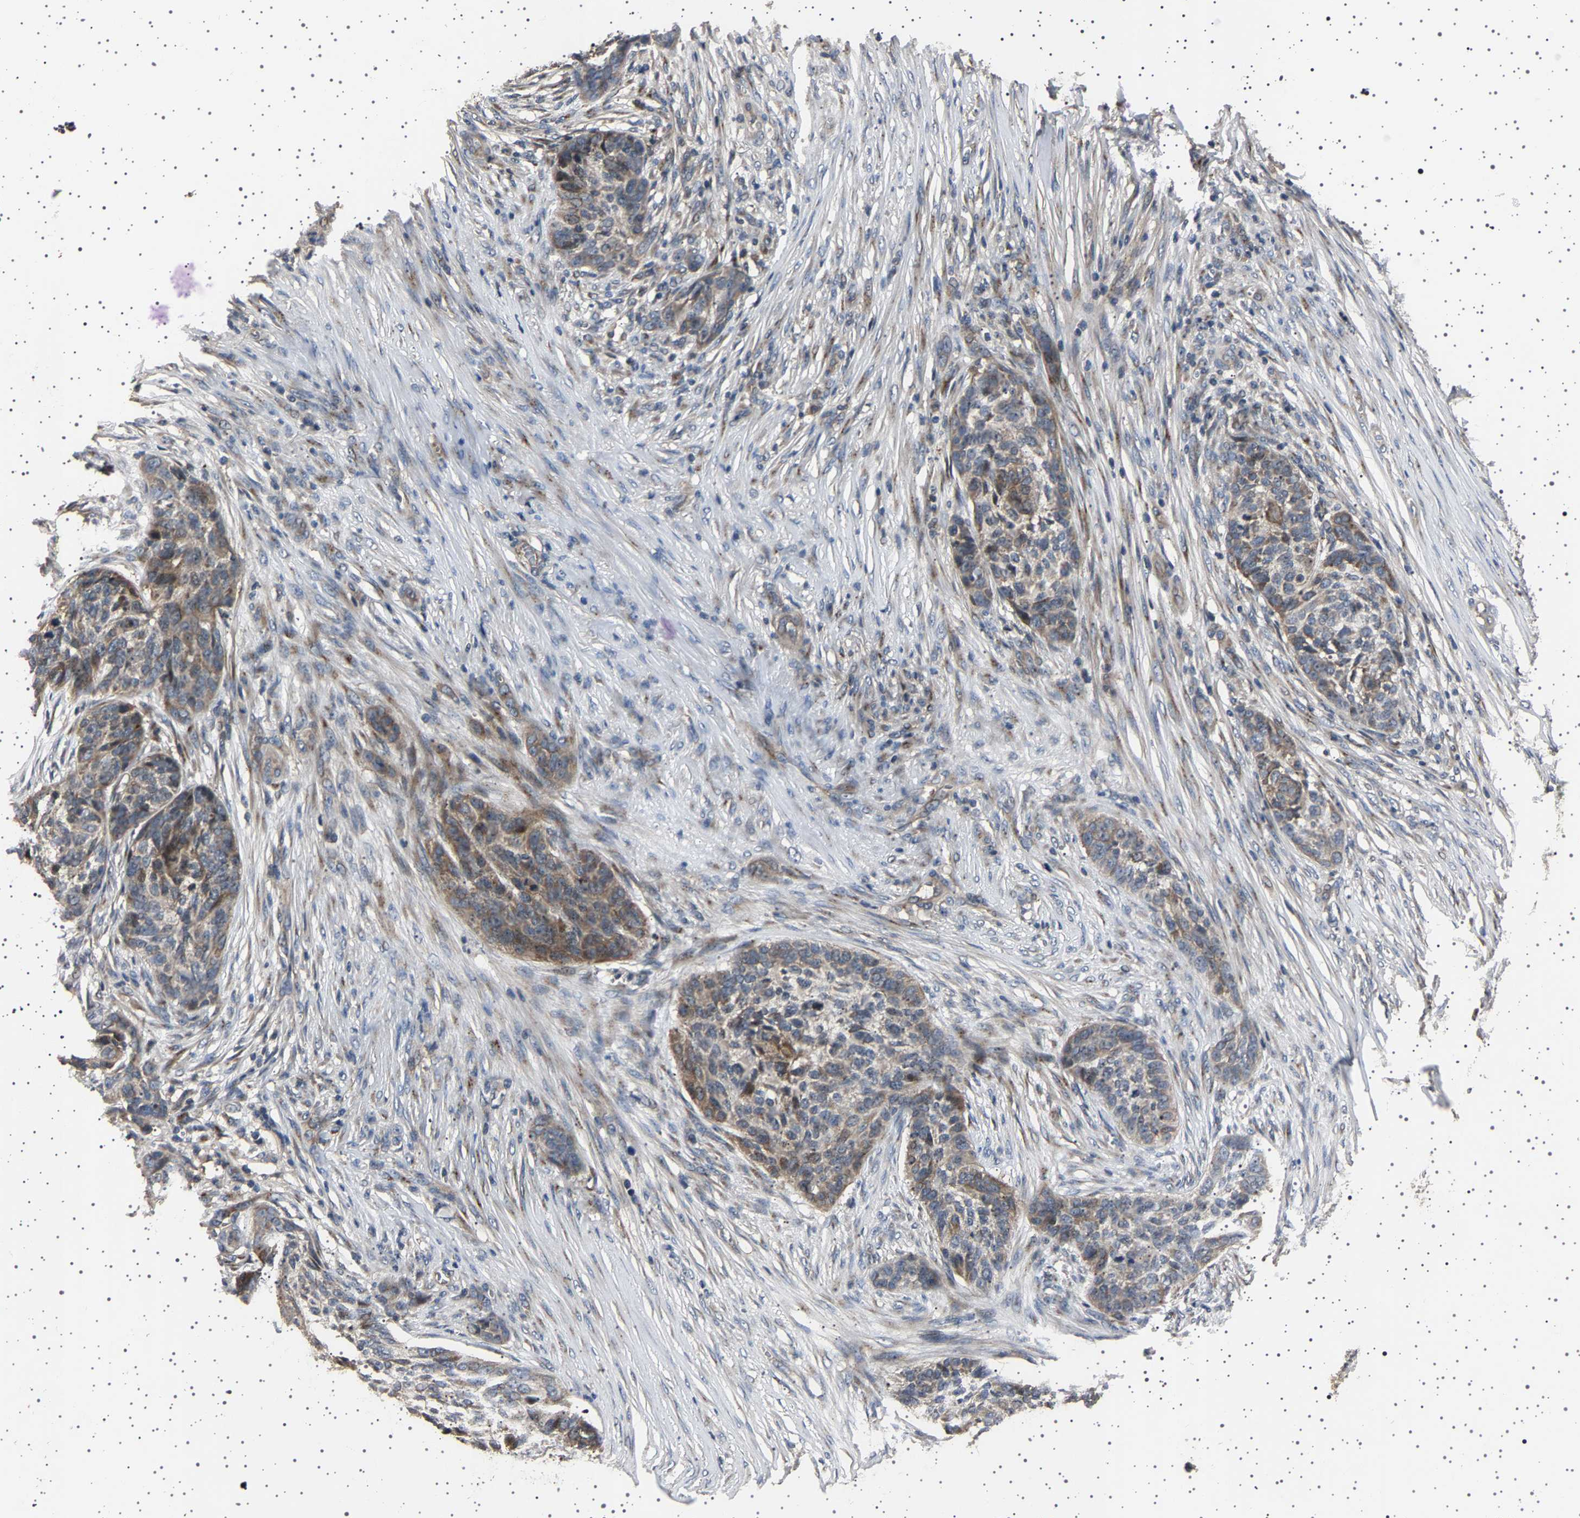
{"staining": {"intensity": "weak", "quantity": "<25%", "location": "cytoplasmic/membranous"}, "tissue": "skin cancer", "cell_type": "Tumor cells", "image_type": "cancer", "snomed": [{"axis": "morphology", "description": "Basal cell carcinoma"}, {"axis": "topography", "description": "Skin"}], "caption": "Immunohistochemistry photomicrograph of skin cancer (basal cell carcinoma) stained for a protein (brown), which reveals no positivity in tumor cells.", "gene": "NCKAP1", "patient": {"sex": "male", "age": 85}}